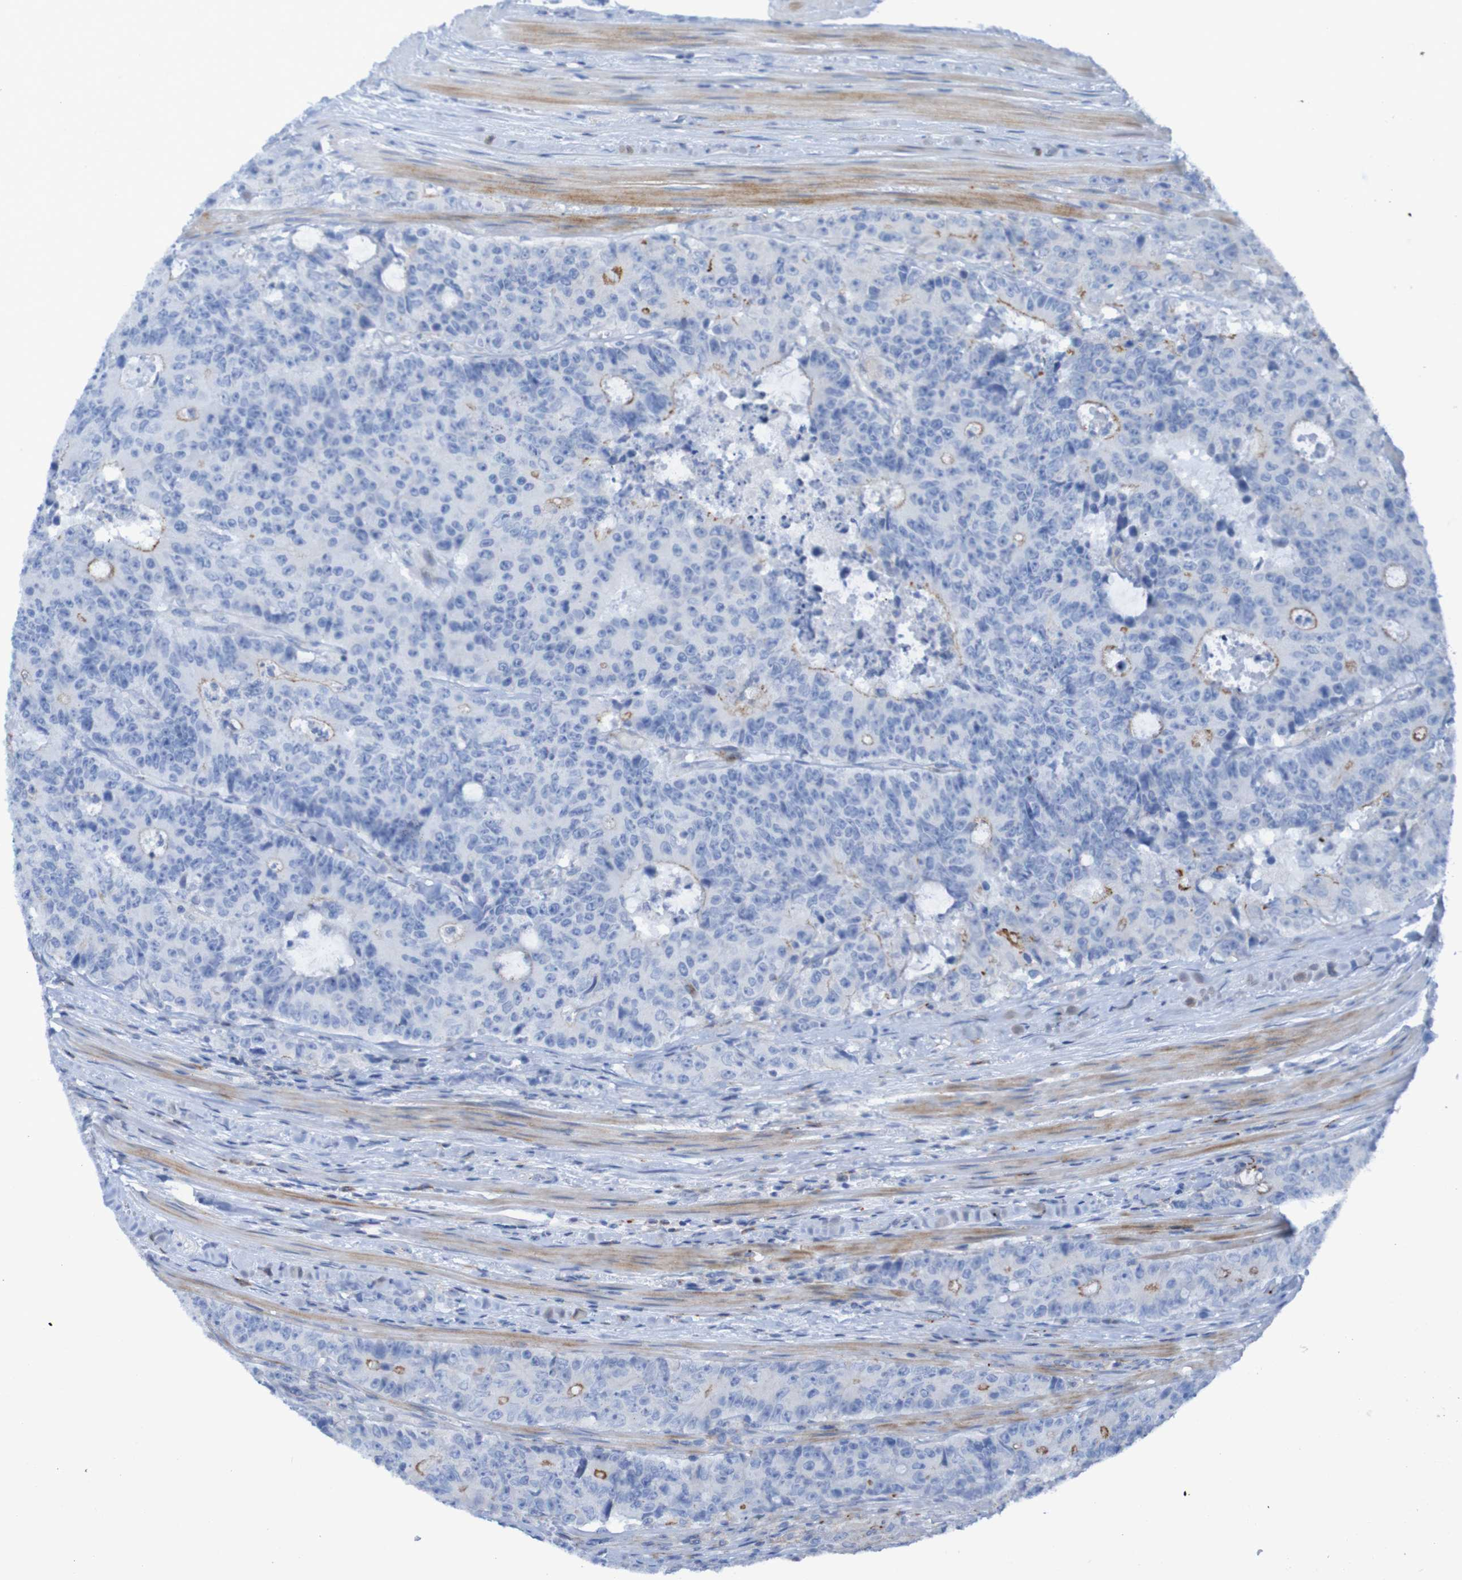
{"staining": {"intensity": "weak", "quantity": "<25%", "location": "cytoplasmic/membranous"}, "tissue": "colorectal cancer", "cell_type": "Tumor cells", "image_type": "cancer", "snomed": [{"axis": "morphology", "description": "Adenocarcinoma, NOS"}, {"axis": "topography", "description": "Colon"}], "caption": "Micrograph shows no protein expression in tumor cells of colorectal adenocarcinoma tissue.", "gene": "RNF182", "patient": {"sex": "female", "age": 86}}